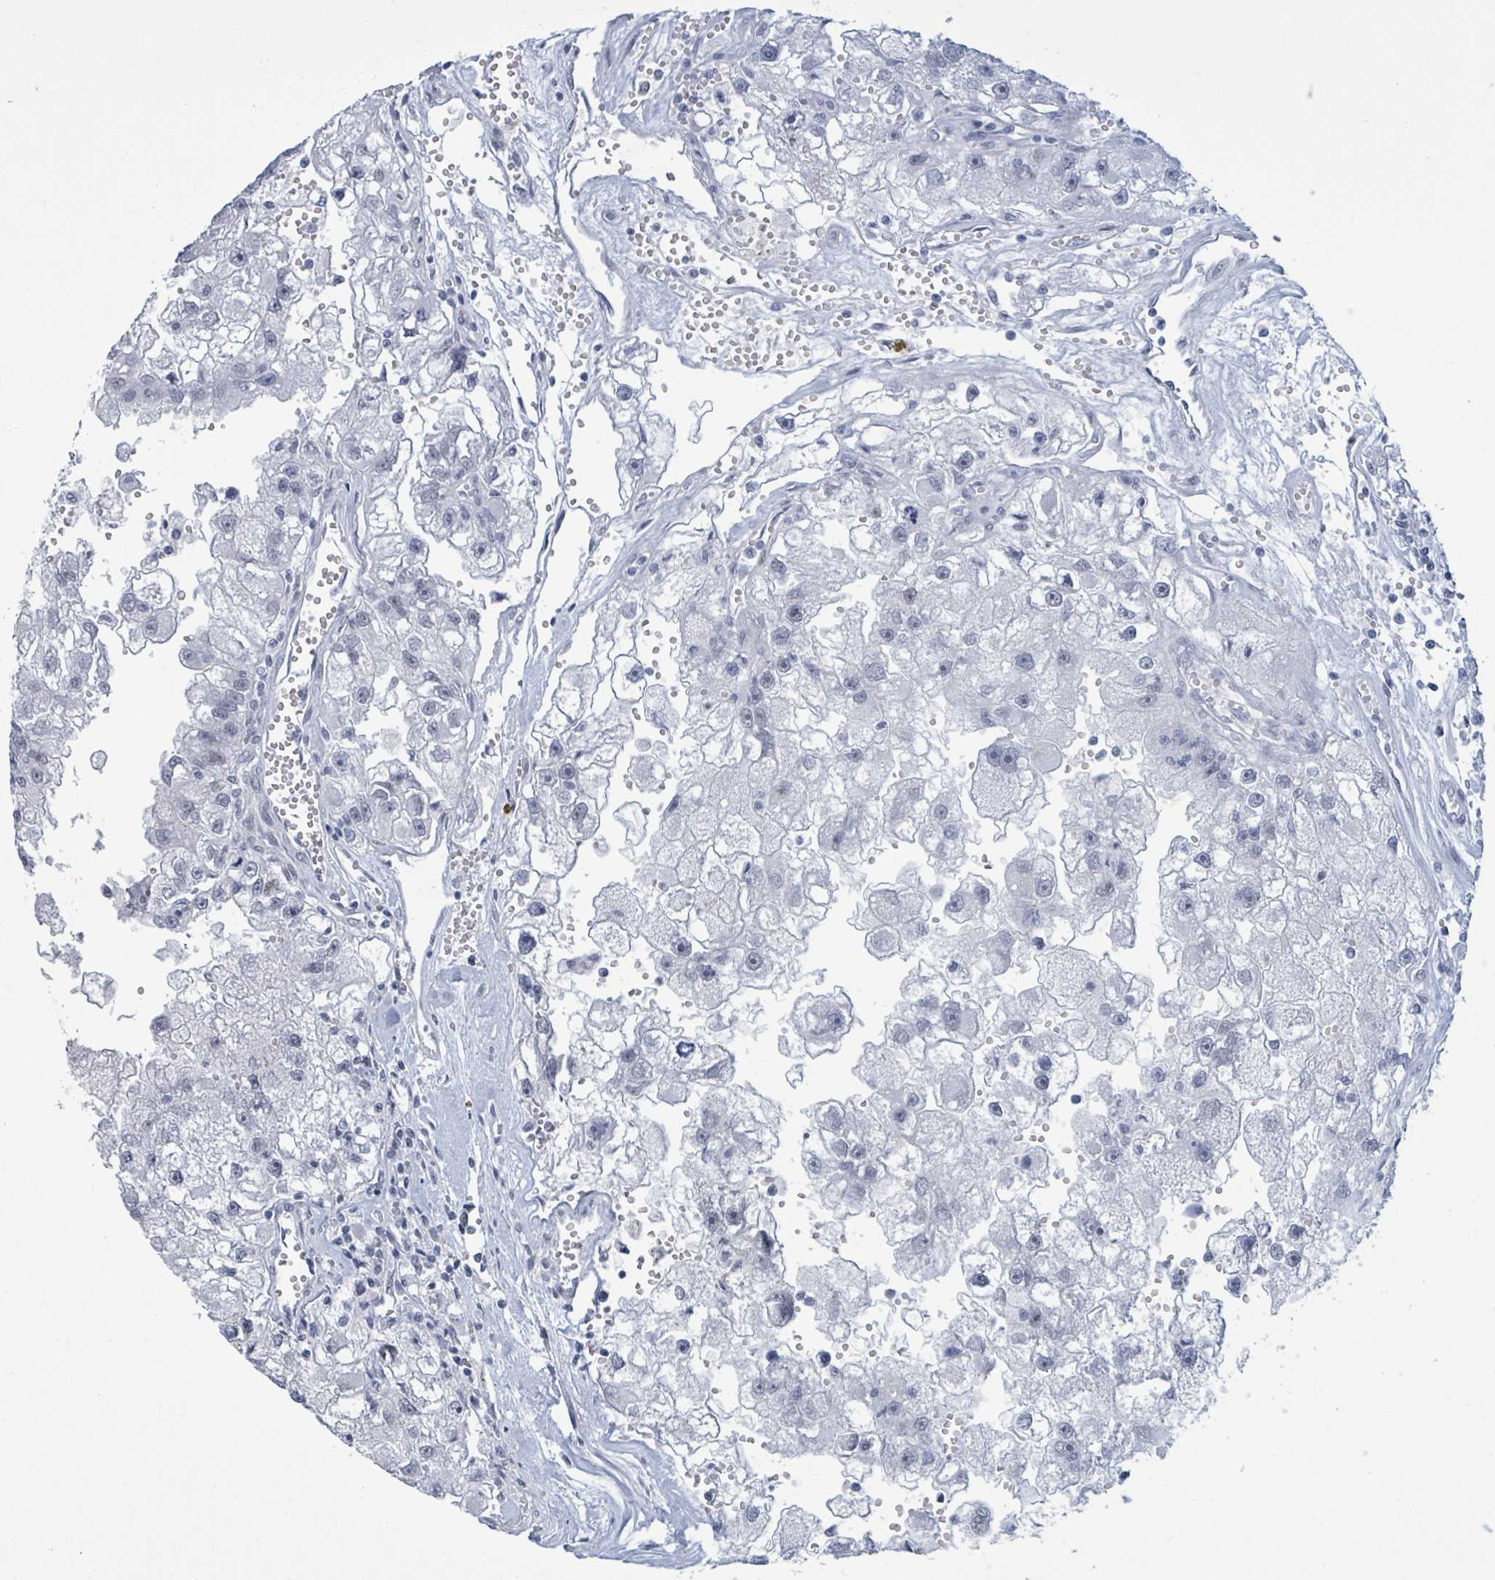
{"staining": {"intensity": "negative", "quantity": "none", "location": "none"}, "tissue": "renal cancer", "cell_type": "Tumor cells", "image_type": "cancer", "snomed": [{"axis": "morphology", "description": "Adenocarcinoma, NOS"}, {"axis": "topography", "description": "Kidney"}], "caption": "Micrograph shows no significant protein staining in tumor cells of renal adenocarcinoma.", "gene": "CT45A5", "patient": {"sex": "male", "age": 63}}